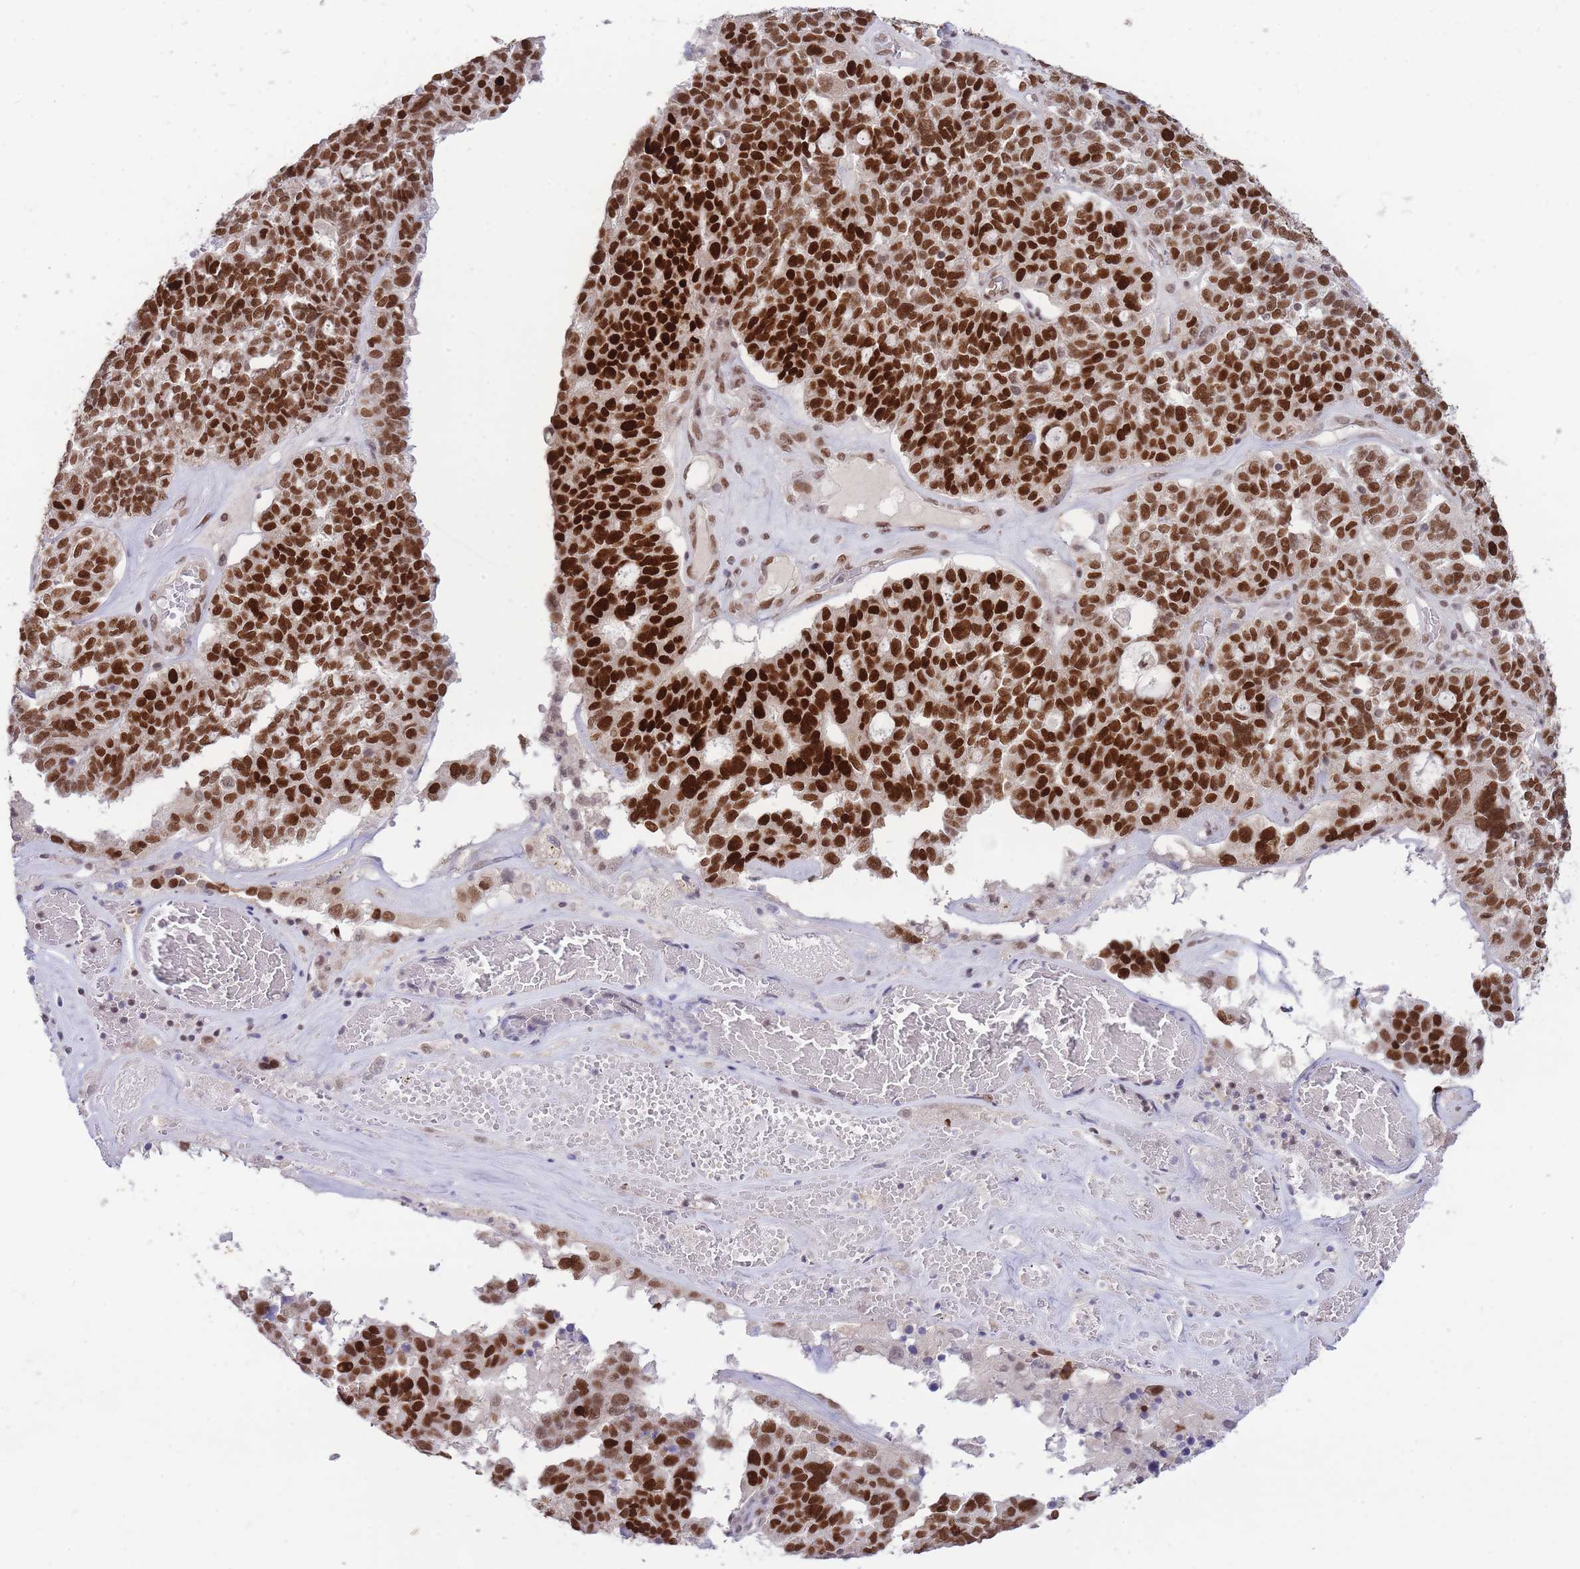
{"staining": {"intensity": "strong", "quantity": ">75%", "location": "nuclear"}, "tissue": "ovarian cancer", "cell_type": "Tumor cells", "image_type": "cancer", "snomed": [{"axis": "morphology", "description": "Cystadenocarcinoma, serous, NOS"}, {"axis": "topography", "description": "Ovary"}], "caption": "Protein positivity by immunohistochemistry demonstrates strong nuclear positivity in about >75% of tumor cells in ovarian serous cystadenocarcinoma.", "gene": "CARD8", "patient": {"sex": "female", "age": 59}}